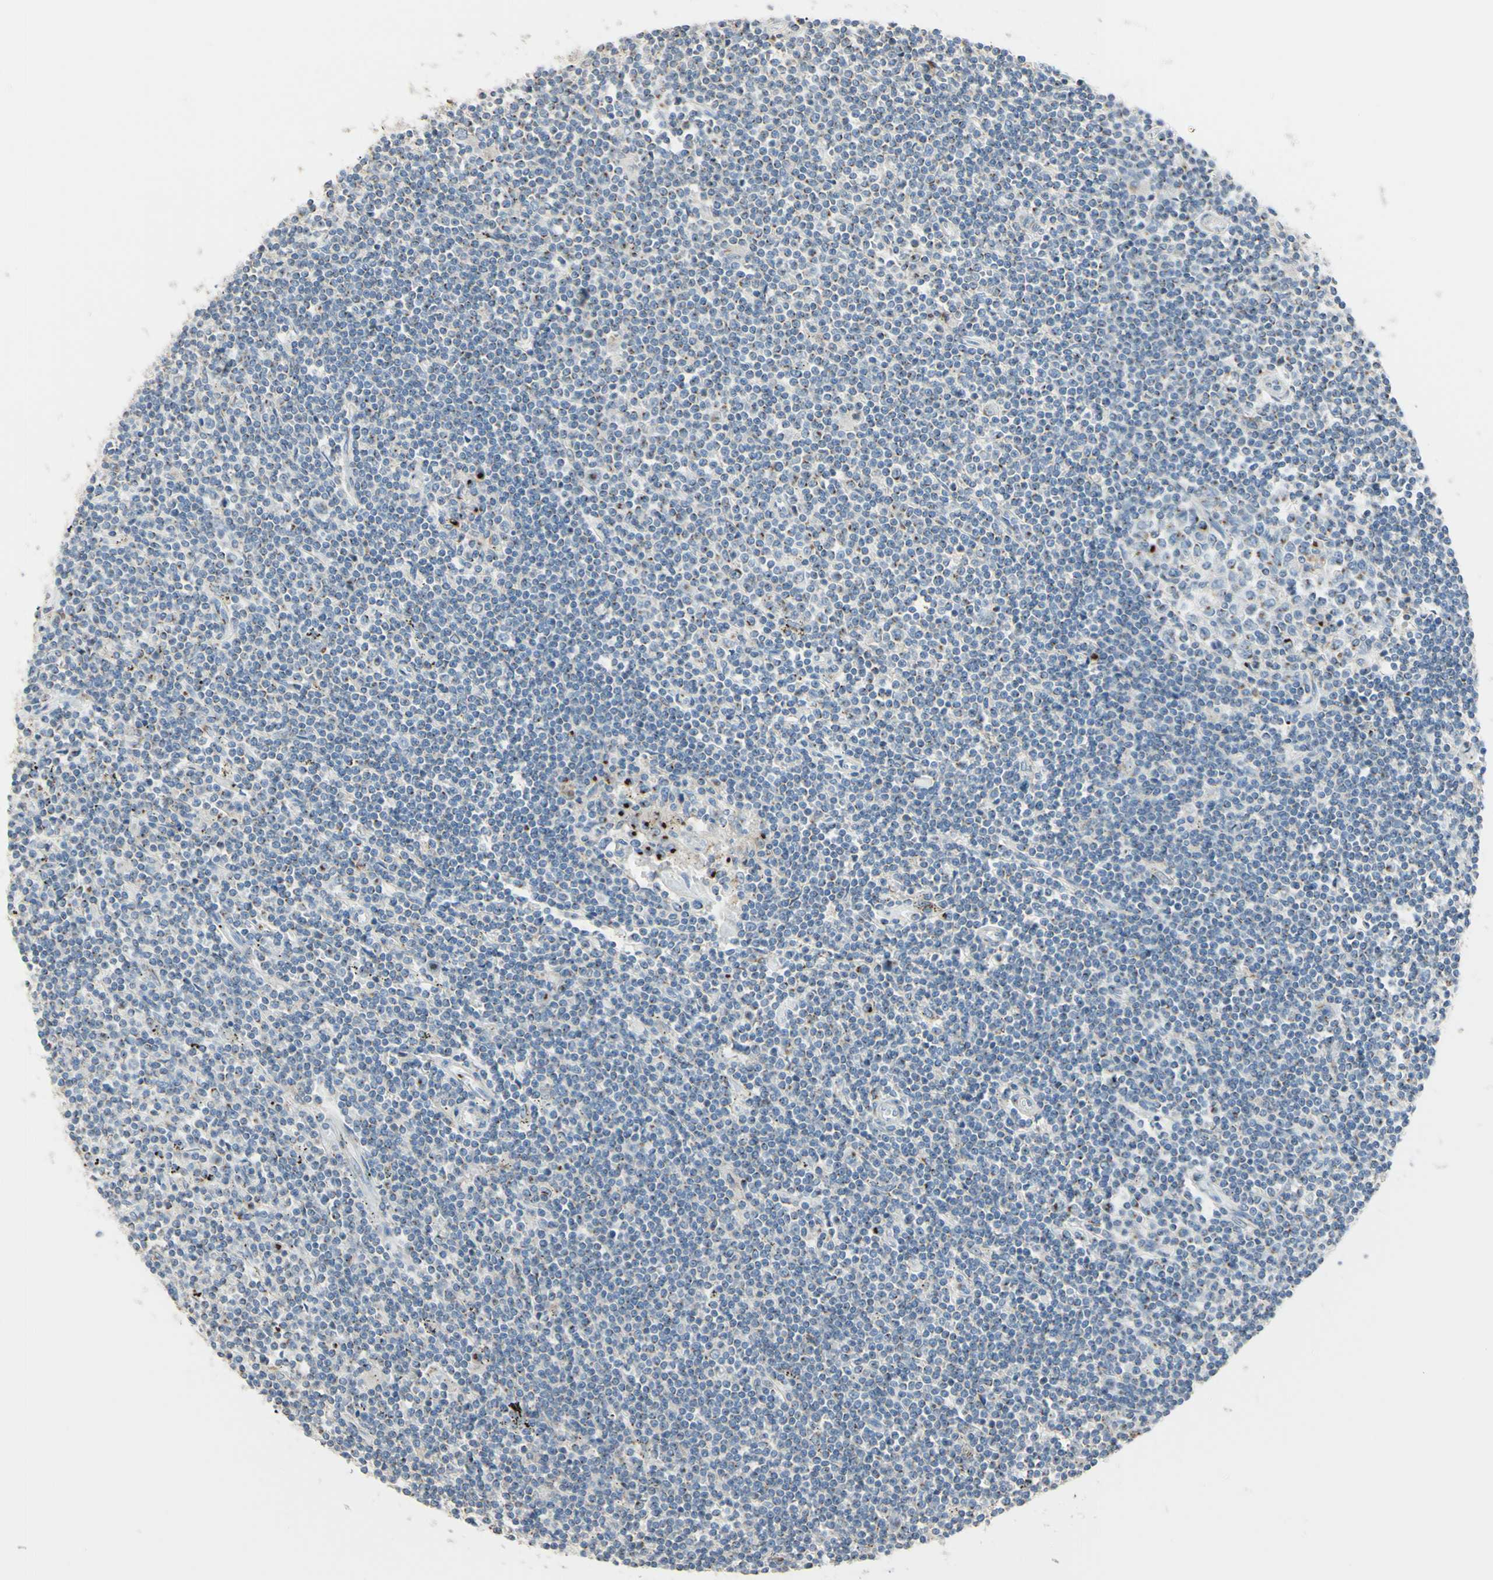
{"staining": {"intensity": "moderate", "quantity": "<25%", "location": "cytoplasmic/membranous"}, "tissue": "lymphoma", "cell_type": "Tumor cells", "image_type": "cancer", "snomed": [{"axis": "morphology", "description": "Malignant lymphoma, non-Hodgkin's type, Low grade"}, {"axis": "topography", "description": "Spleen"}], "caption": "Malignant lymphoma, non-Hodgkin's type (low-grade) stained with a protein marker shows moderate staining in tumor cells.", "gene": "B4GALT3", "patient": {"sex": "male", "age": 76}}